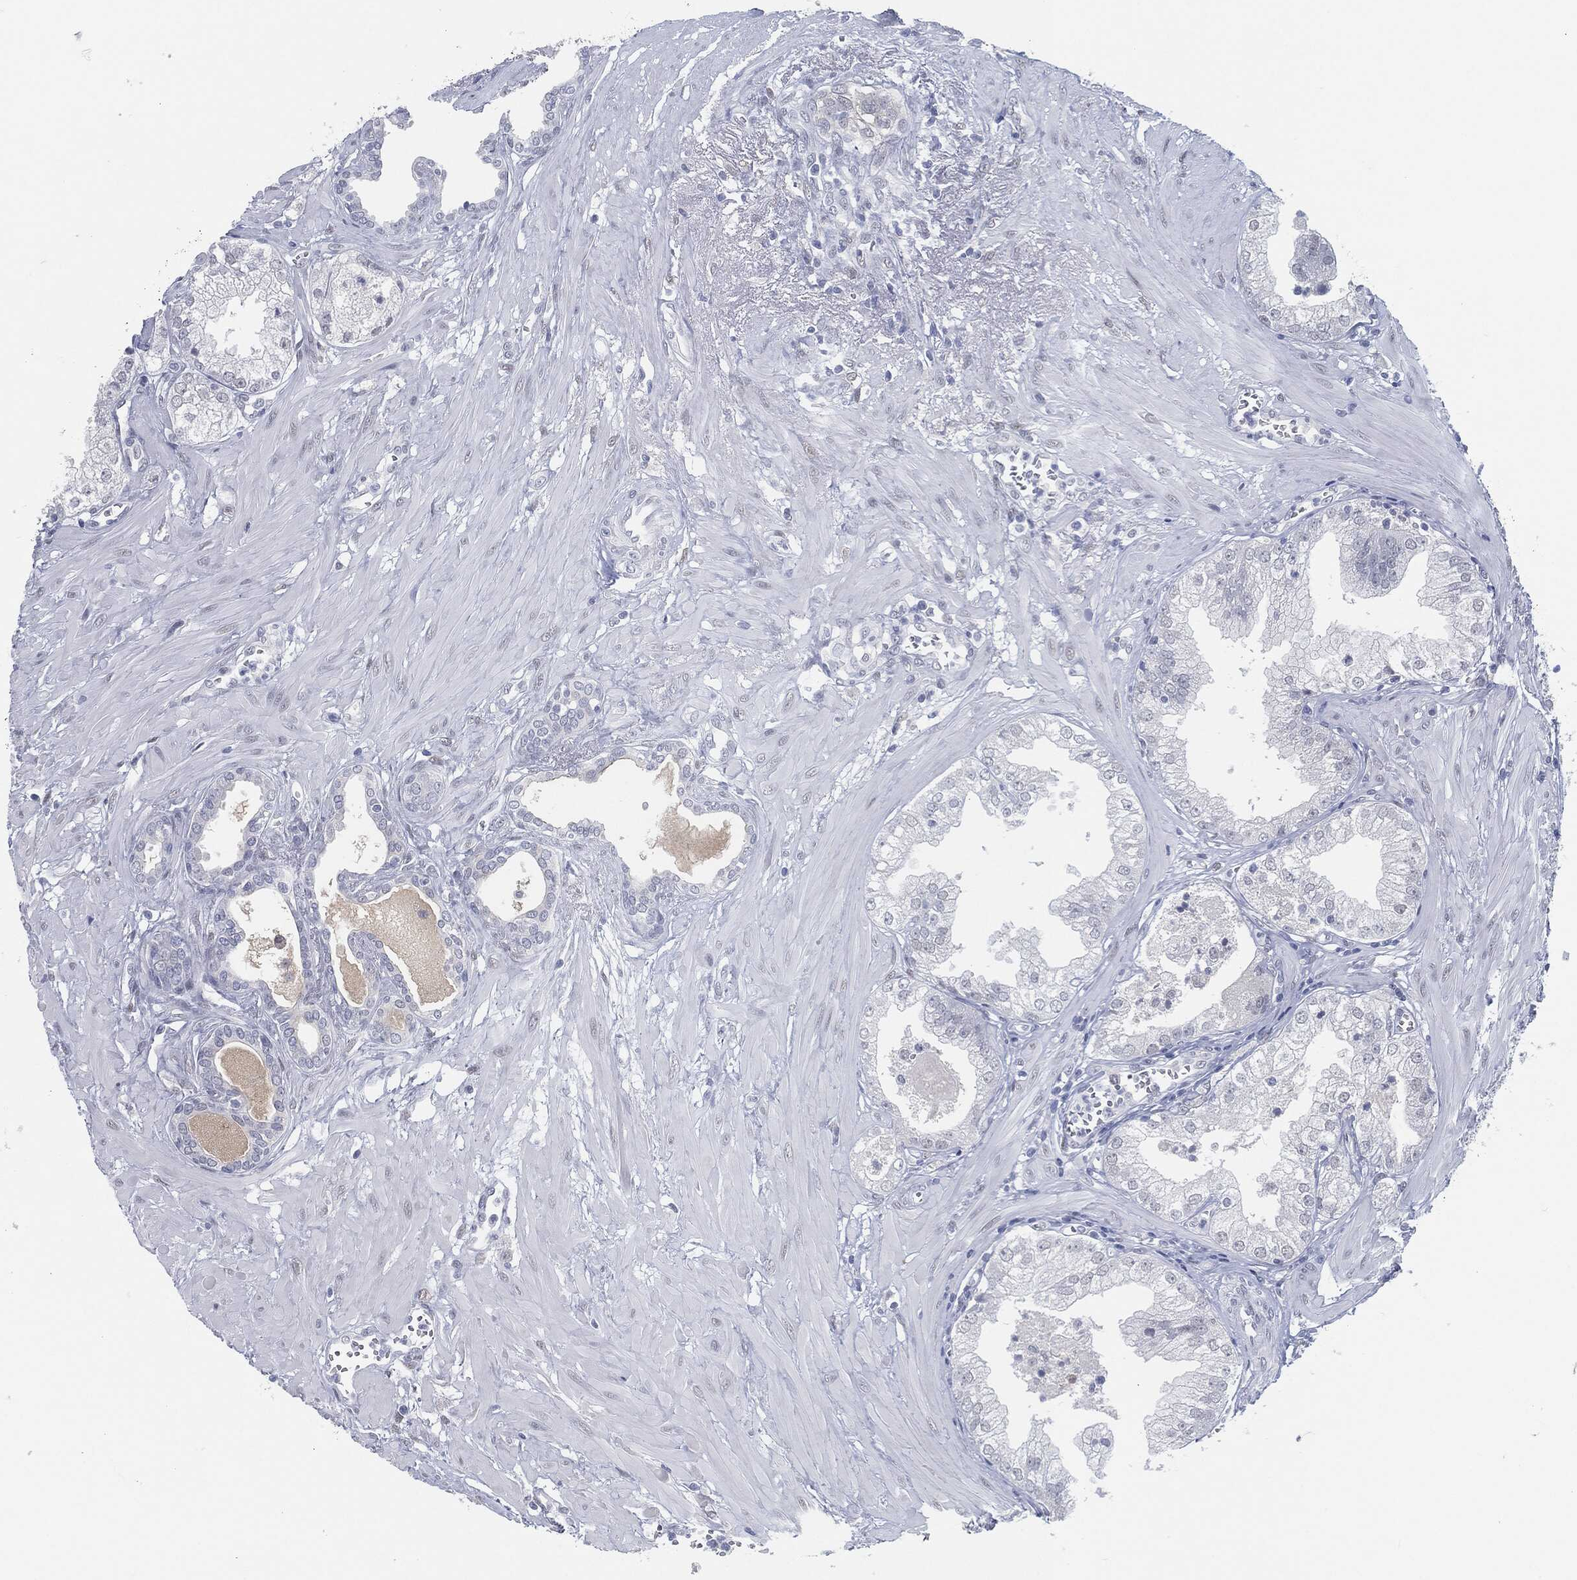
{"staining": {"intensity": "negative", "quantity": "none", "location": "none"}, "tissue": "prostate cancer", "cell_type": "Tumor cells", "image_type": "cancer", "snomed": [{"axis": "morphology", "description": "Adenocarcinoma, NOS"}, {"axis": "topography", "description": "Prostate and seminal vesicle, NOS"}, {"axis": "topography", "description": "Prostate"}], "caption": "DAB (3,3'-diaminobenzidine) immunohistochemical staining of human adenocarcinoma (prostate) demonstrates no significant expression in tumor cells.", "gene": "PROM1", "patient": {"sex": "male", "age": 79}}